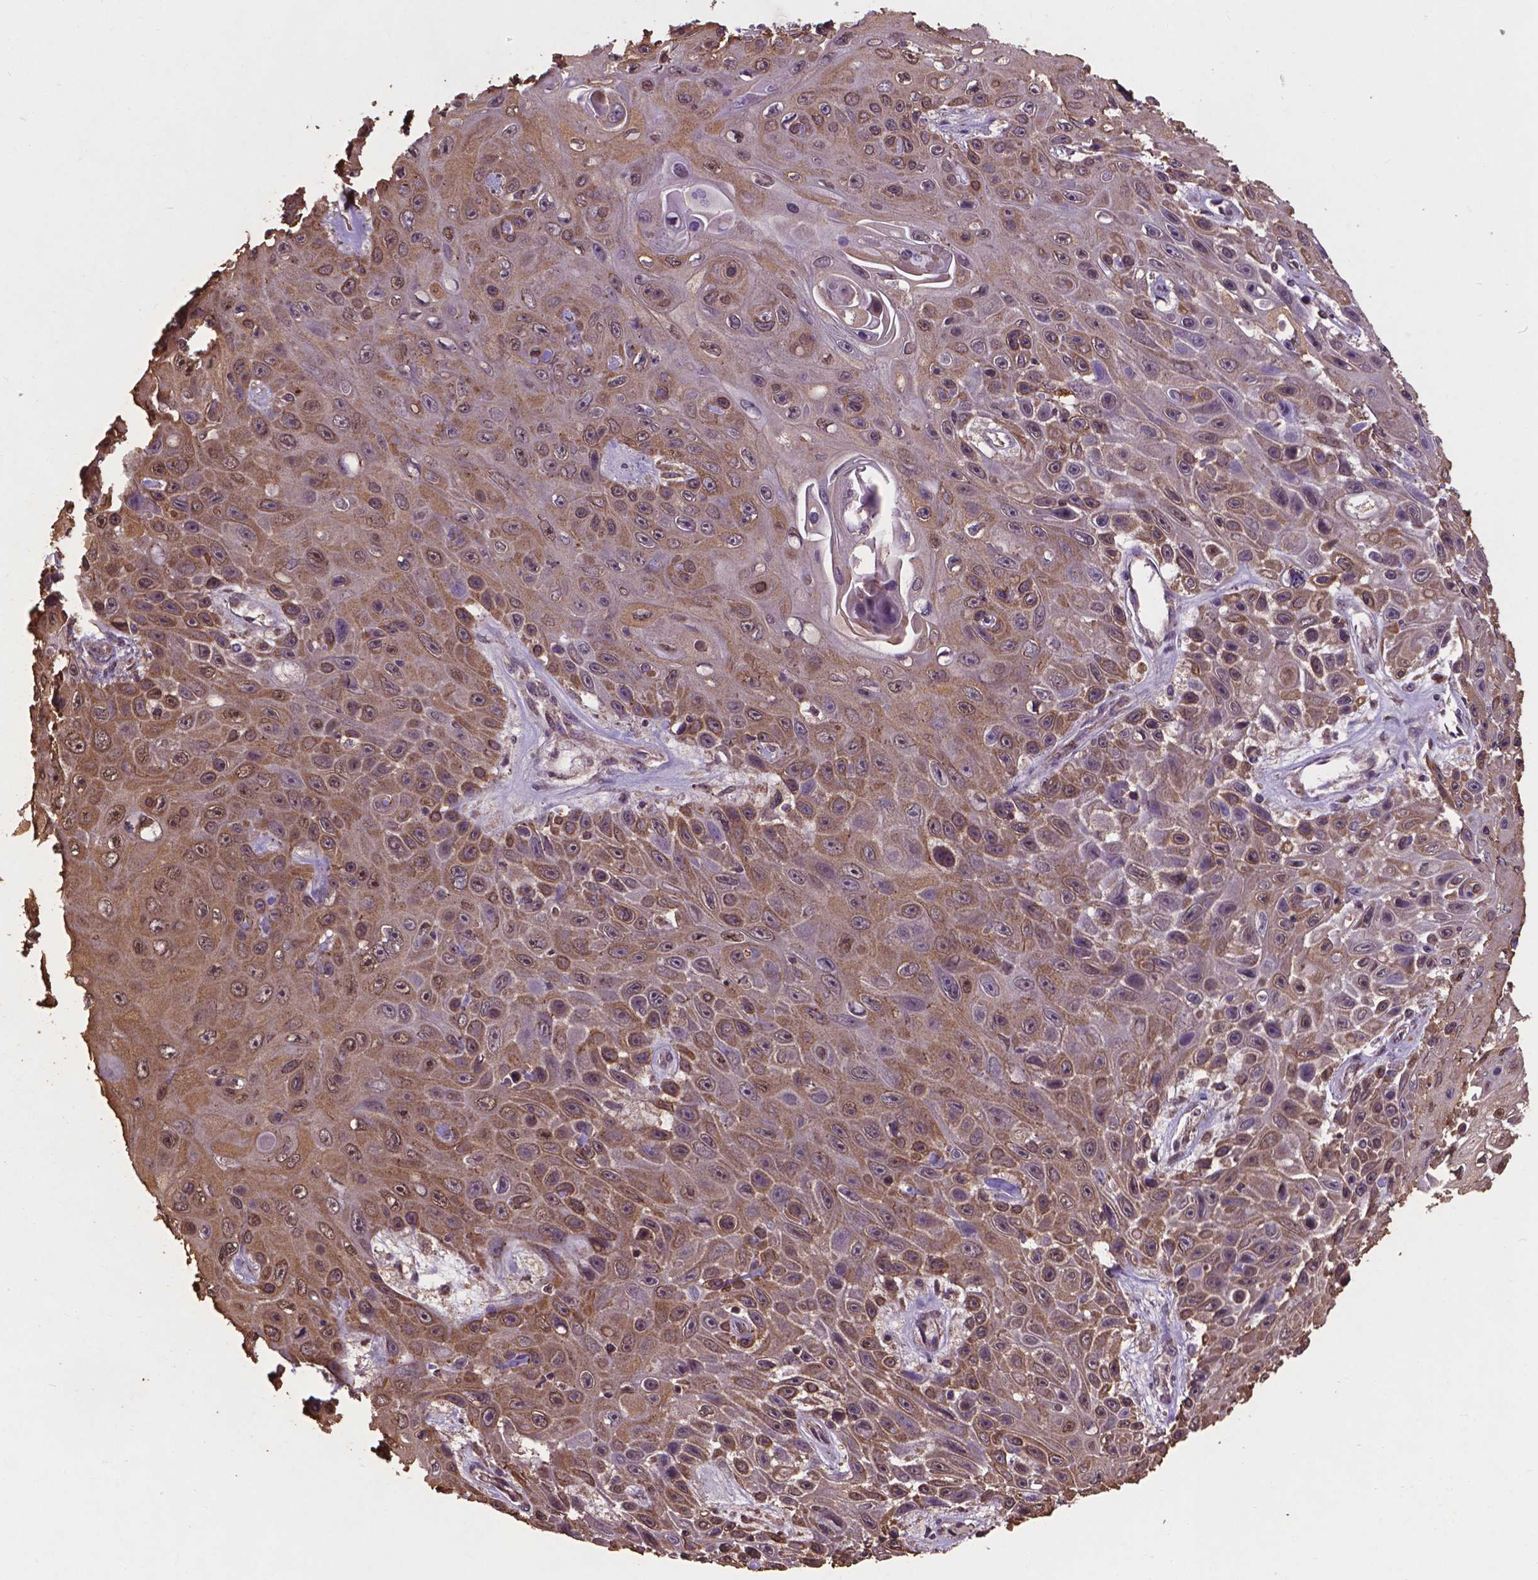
{"staining": {"intensity": "moderate", "quantity": ">75%", "location": "cytoplasmic/membranous,nuclear"}, "tissue": "skin cancer", "cell_type": "Tumor cells", "image_type": "cancer", "snomed": [{"axis": "morphology", "description": "Squamous cell carcinoma, NOS"}, {"axis": "topography", "description": "Skin"}], "caption": "High-magnification brightfield microscopy of skin cancer (squamous cell carcinoma) stained with DAB (brown) and counterstained with hematoxylin (blue). tumor cells exhibit moderate cytoplasmic/membranous and nuclear expression is appreciated in about>75% of cells. (Stains: DAB in brown, nuclei in blue, Microscopy: brightfield microscopy at high magnification).", "gene": "DCAF1", "patient": {"sex": "male", "age": 82}}